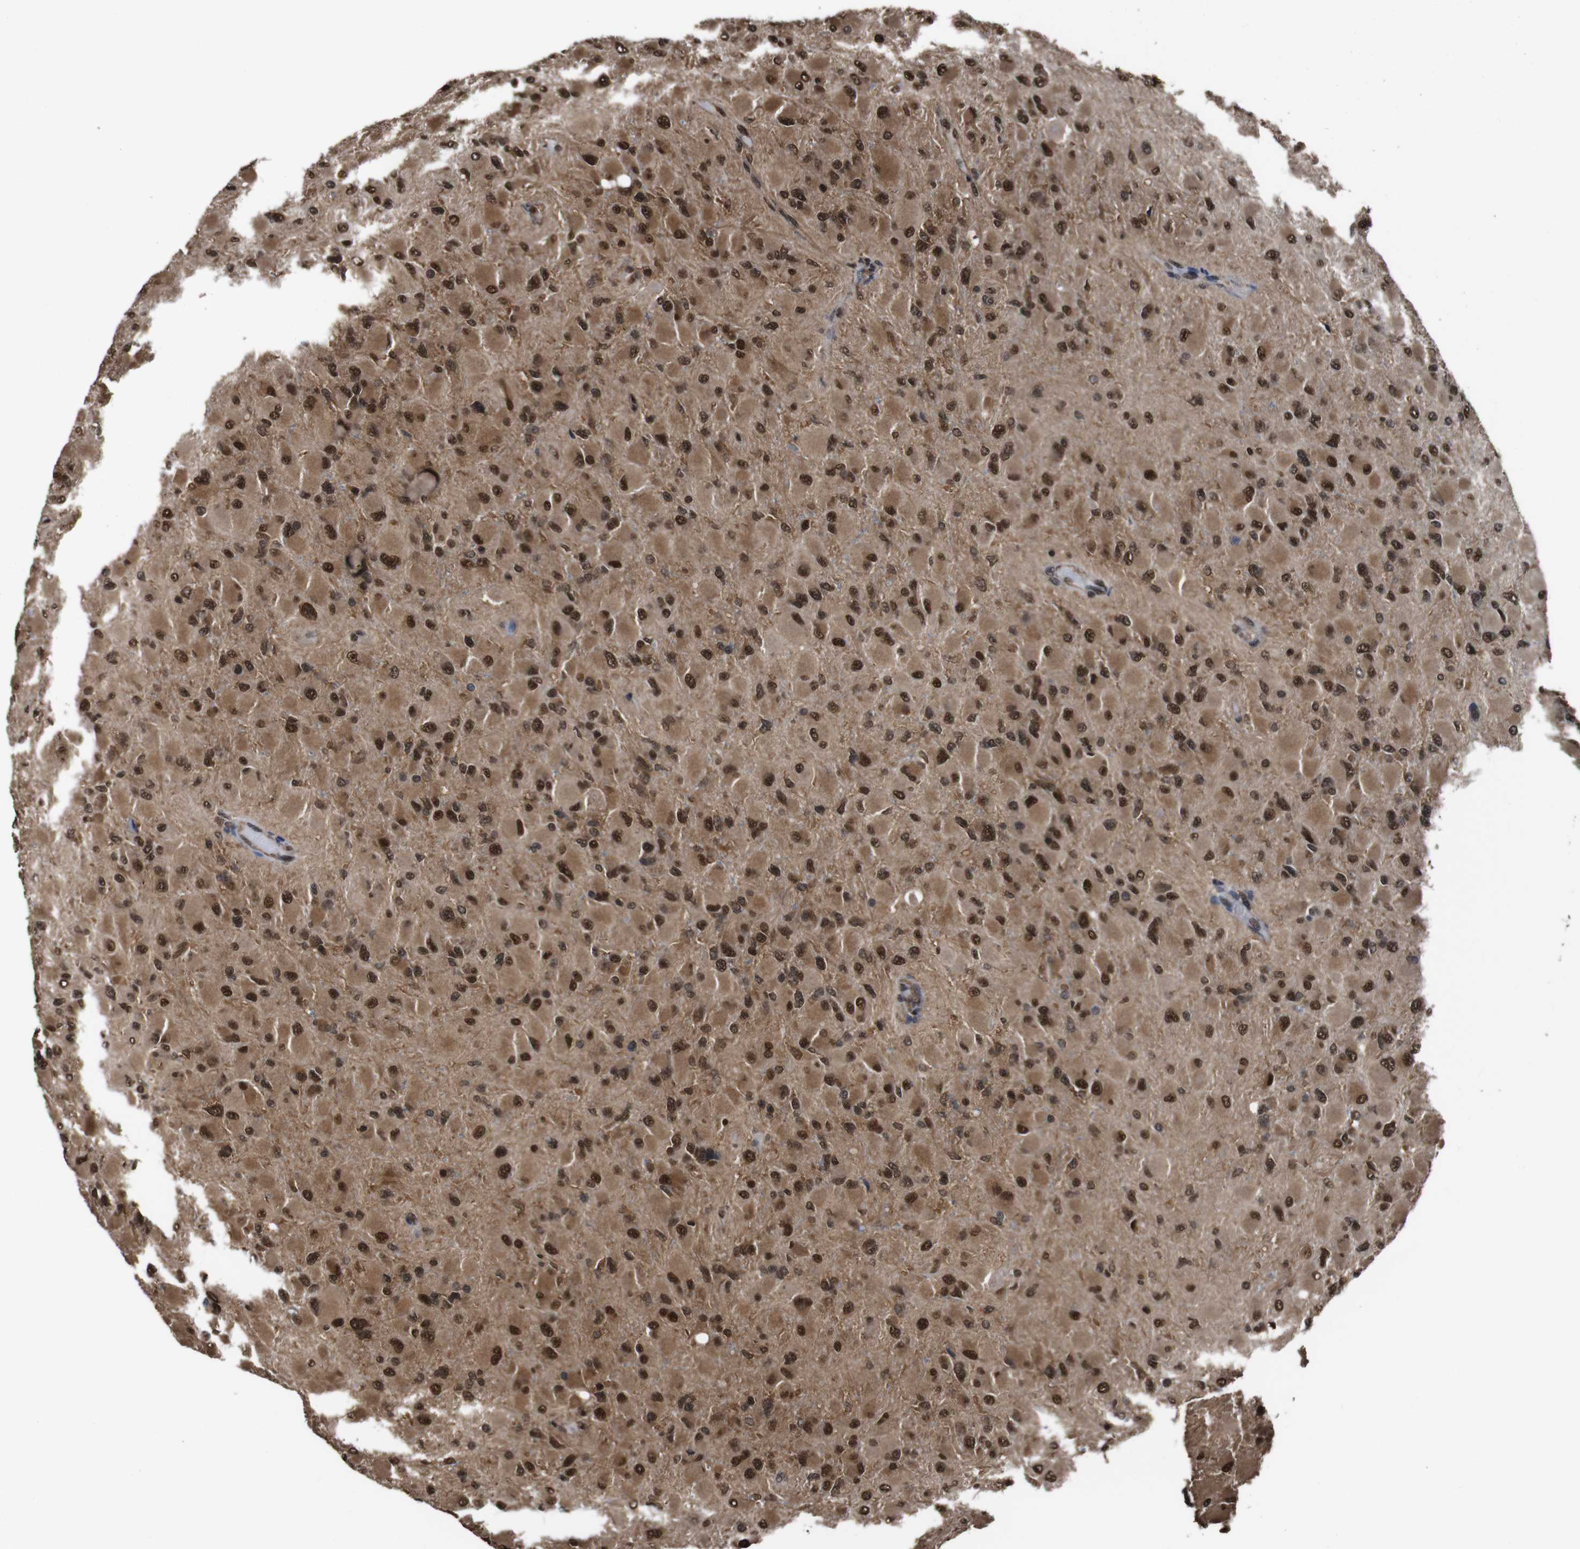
{"staining": {"intensity": "strong", "quantity": ">75%", "location": "cytoplasmic/membranous,nuclear"}, "tissue": "glioma", "cell_type": "Tumor cells", "image_type": "cancer", "snomed": [{"axis": "morphology", "description": "Glioma, malignant, High grade"}, {"axis": "topography", "description": "Cerebral cortex"}], "caption": "Strong cytoplasmic/membranous and nuclear protein expression is present in approximately >75% of tumor cells in high-grade glioma (malignant). The staining was performed using DAB (3,3'-diaminobenzidine) to visualize the protein expression in brown, while the nuclei were stained in blue with hematoxylin (Magnification: 20x).", "gene": "VCP", "patient": {"sex": "female", "age": 36}}